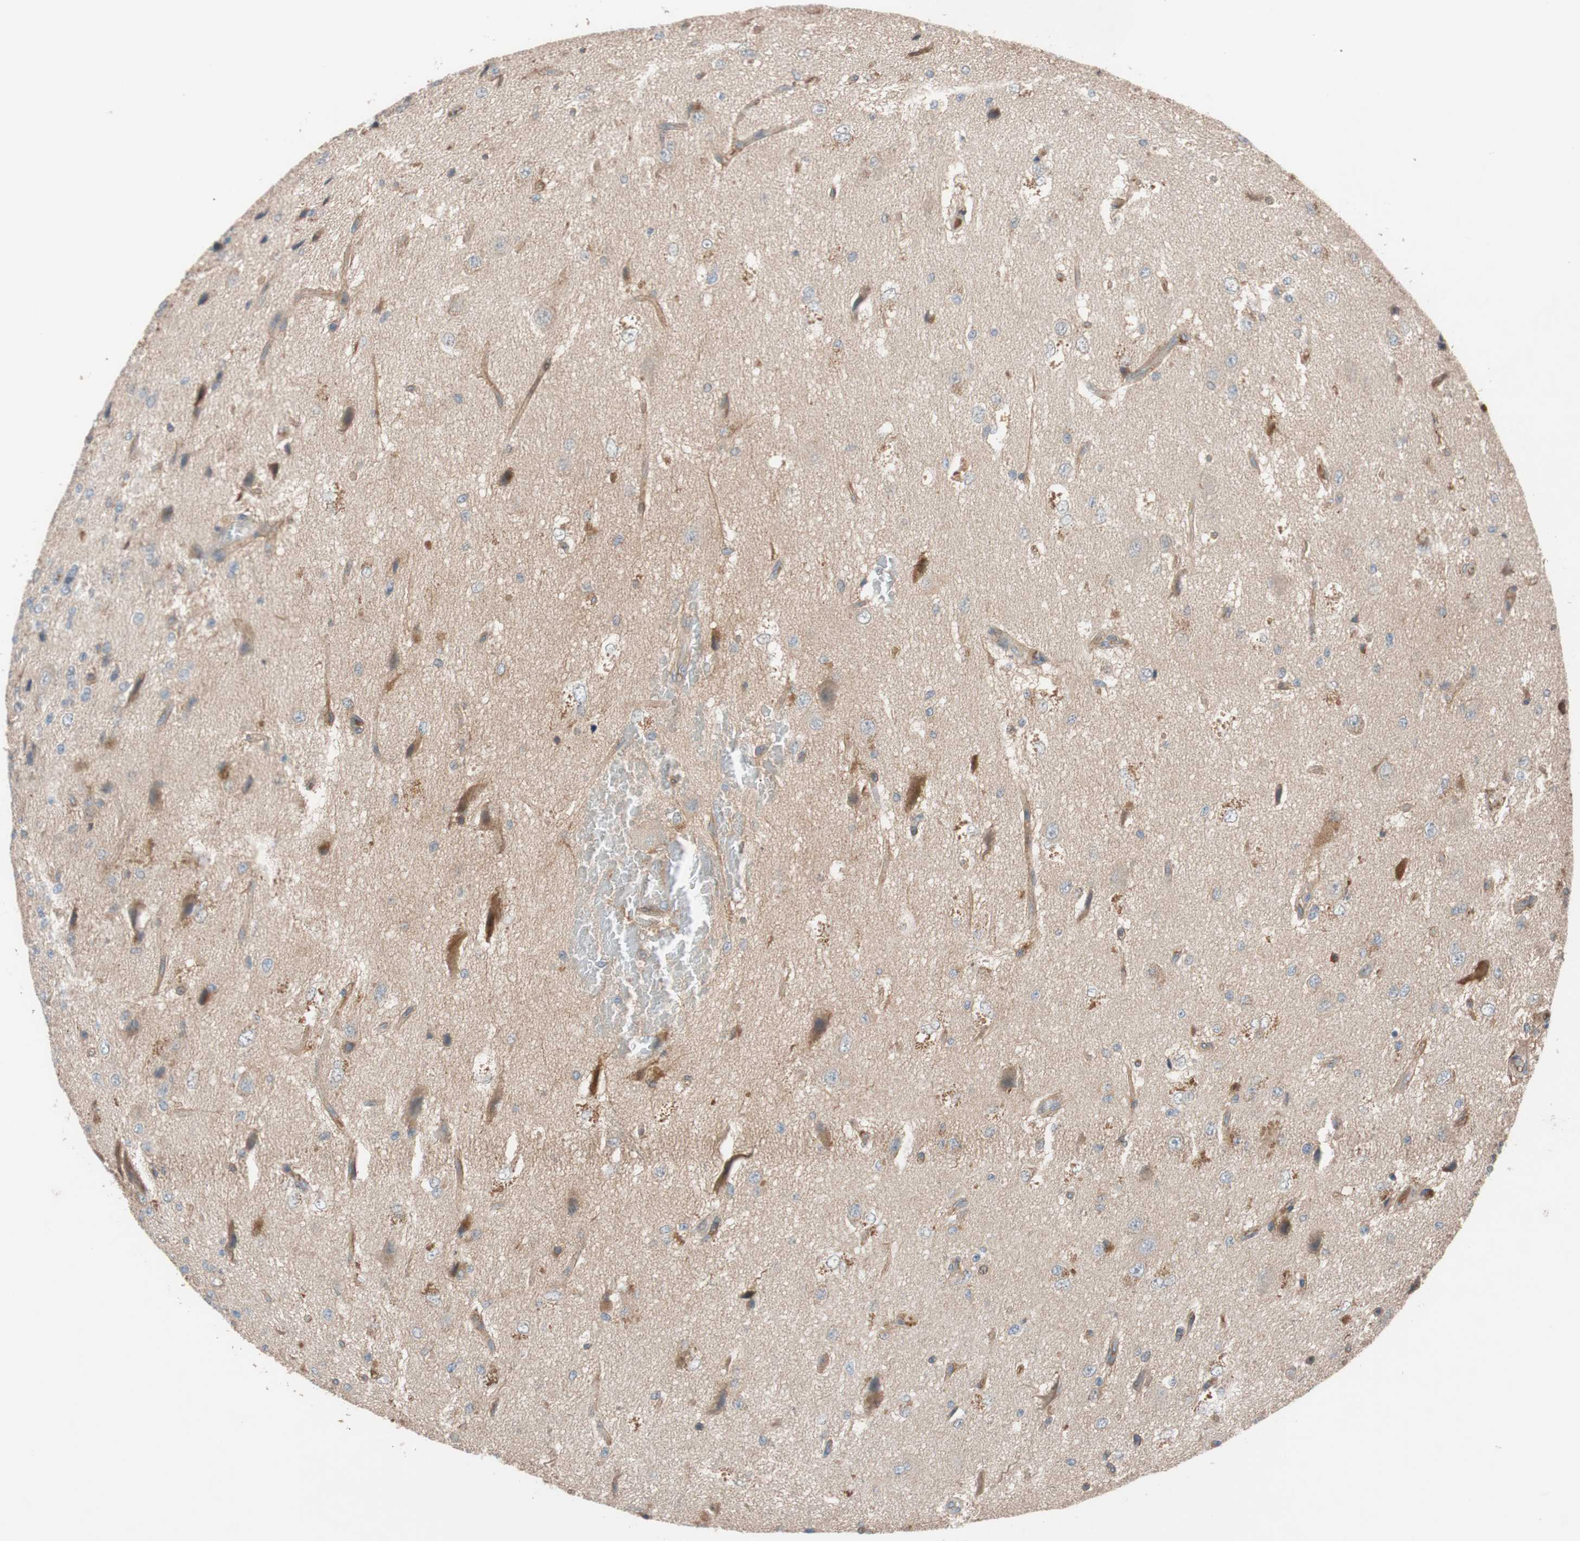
{"staining": {"intensity": "moderate", "quantity": ">75%", "location": "cytoplasmic/membranous"}, "tissue": "glioma", "cell_type": "Tumor cells", "image_type": "cancer", "snomed": [{"axis": "morphology", "description": "Glioma, malignant, High grade"}, {"axis": "topography", "description": "pancreas cauda"}], "caption": "This is an image of immunohistochemistry (IHC) staining of malignant high-grade glioma, which shows moderate staining in the cytoplasmic/membranous of tumor cells.", "gene": "SDC4", "patient": {"sex": "male", "age": 60}}